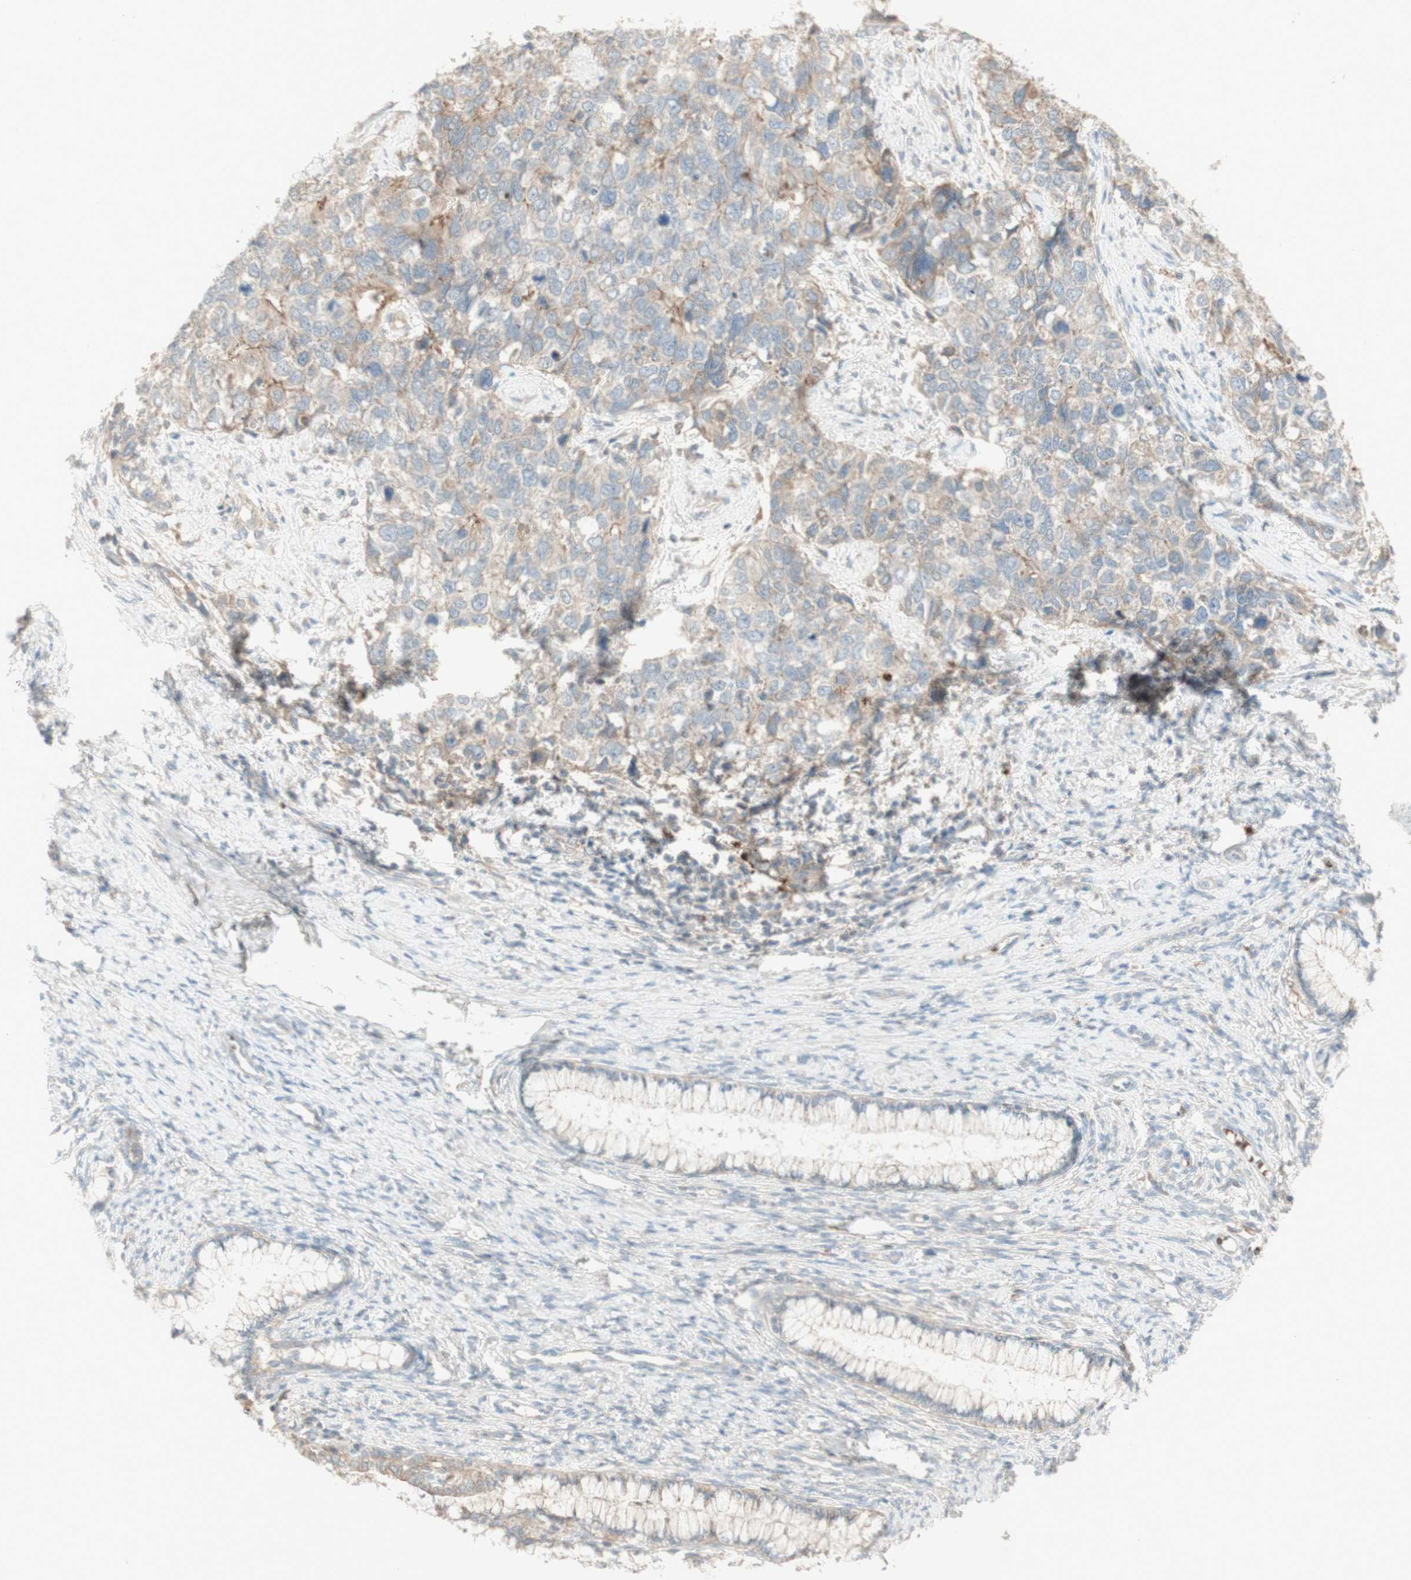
{"staining": {"intensity": "weak", "quantity": ">75%", "location": "cytoplasmic/membranous"}, "tissue": "cervical cancer", "cell_type": "Tumor cells", "image_type": "cancer", "snomed": [{"axis": "morphology", "description": "Squamous cell carcinoma, NOS"}, {"axis": "topography", "description": "Cervix"}], "caption": "Squamous cell carcinoma (cervical) stained for a protein demonstrates weak cytoplasmic/membranous positivity in tumor cells. (DAB IHC, brown staining for protein, blue staining for nuclei).", "gene": "PTGER4", "patient": {"sex": "female", "age": 63}}